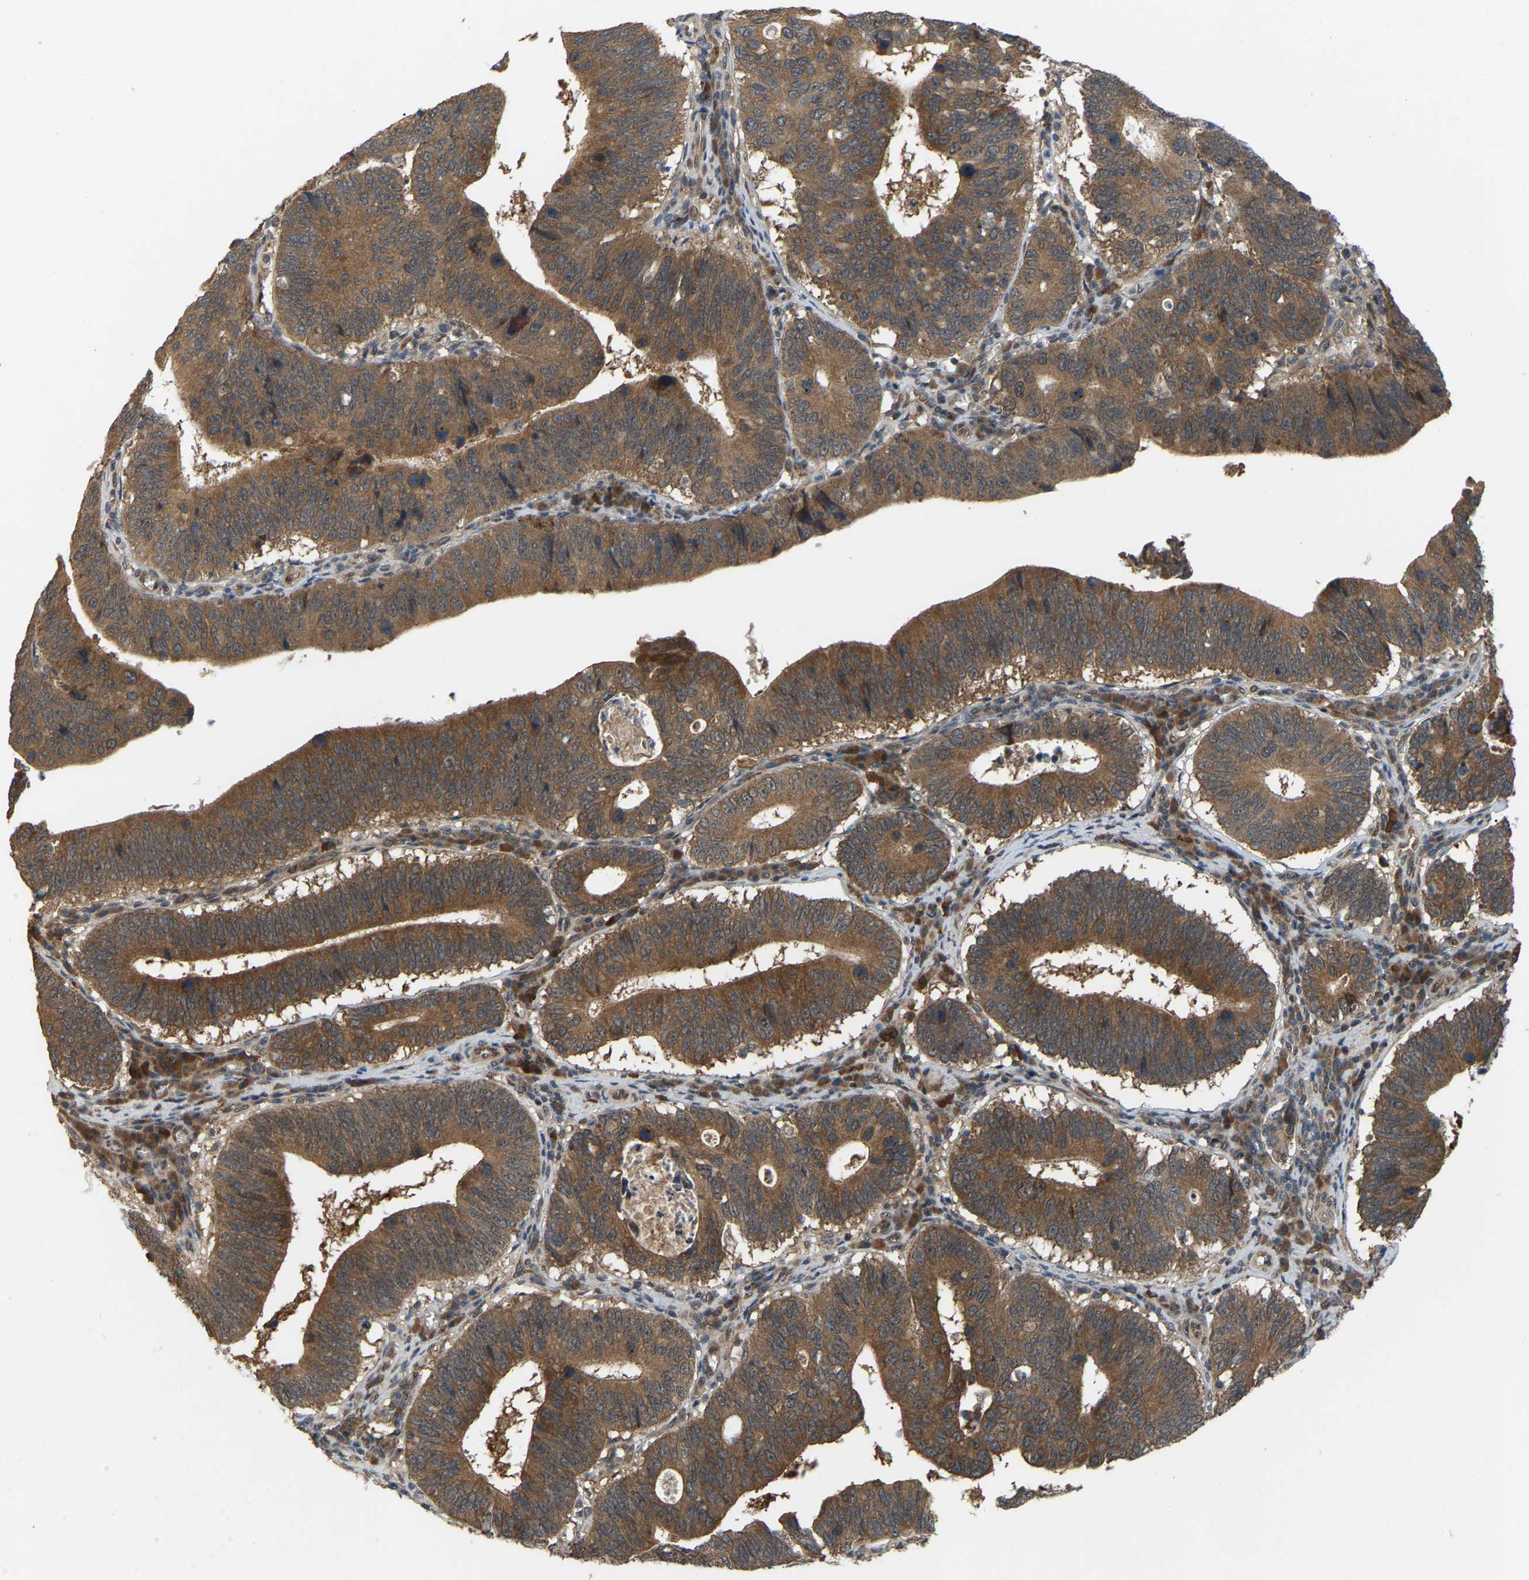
{"staining": {"intensity": "strong", "quantity": ">75%", "location": "cytoplasmic/membranous"}, "tissue": "stomach cancer", "cell_type": "Tumor cells", "image_type": "cancer", "snomed": [{"axis": "morphology", "description": "Adenocarcinoma, NOS"}, {"axis": "topography", "description": "Stomach"}], "caption": "Adenocarcinoma (stomach) stained with a brown dye demonstrates strong cytoplasmic/membranous positive staining in about >75% of tumor cells.", "gene": "CROT", "patient": {"sex": "male", "age": 59}}